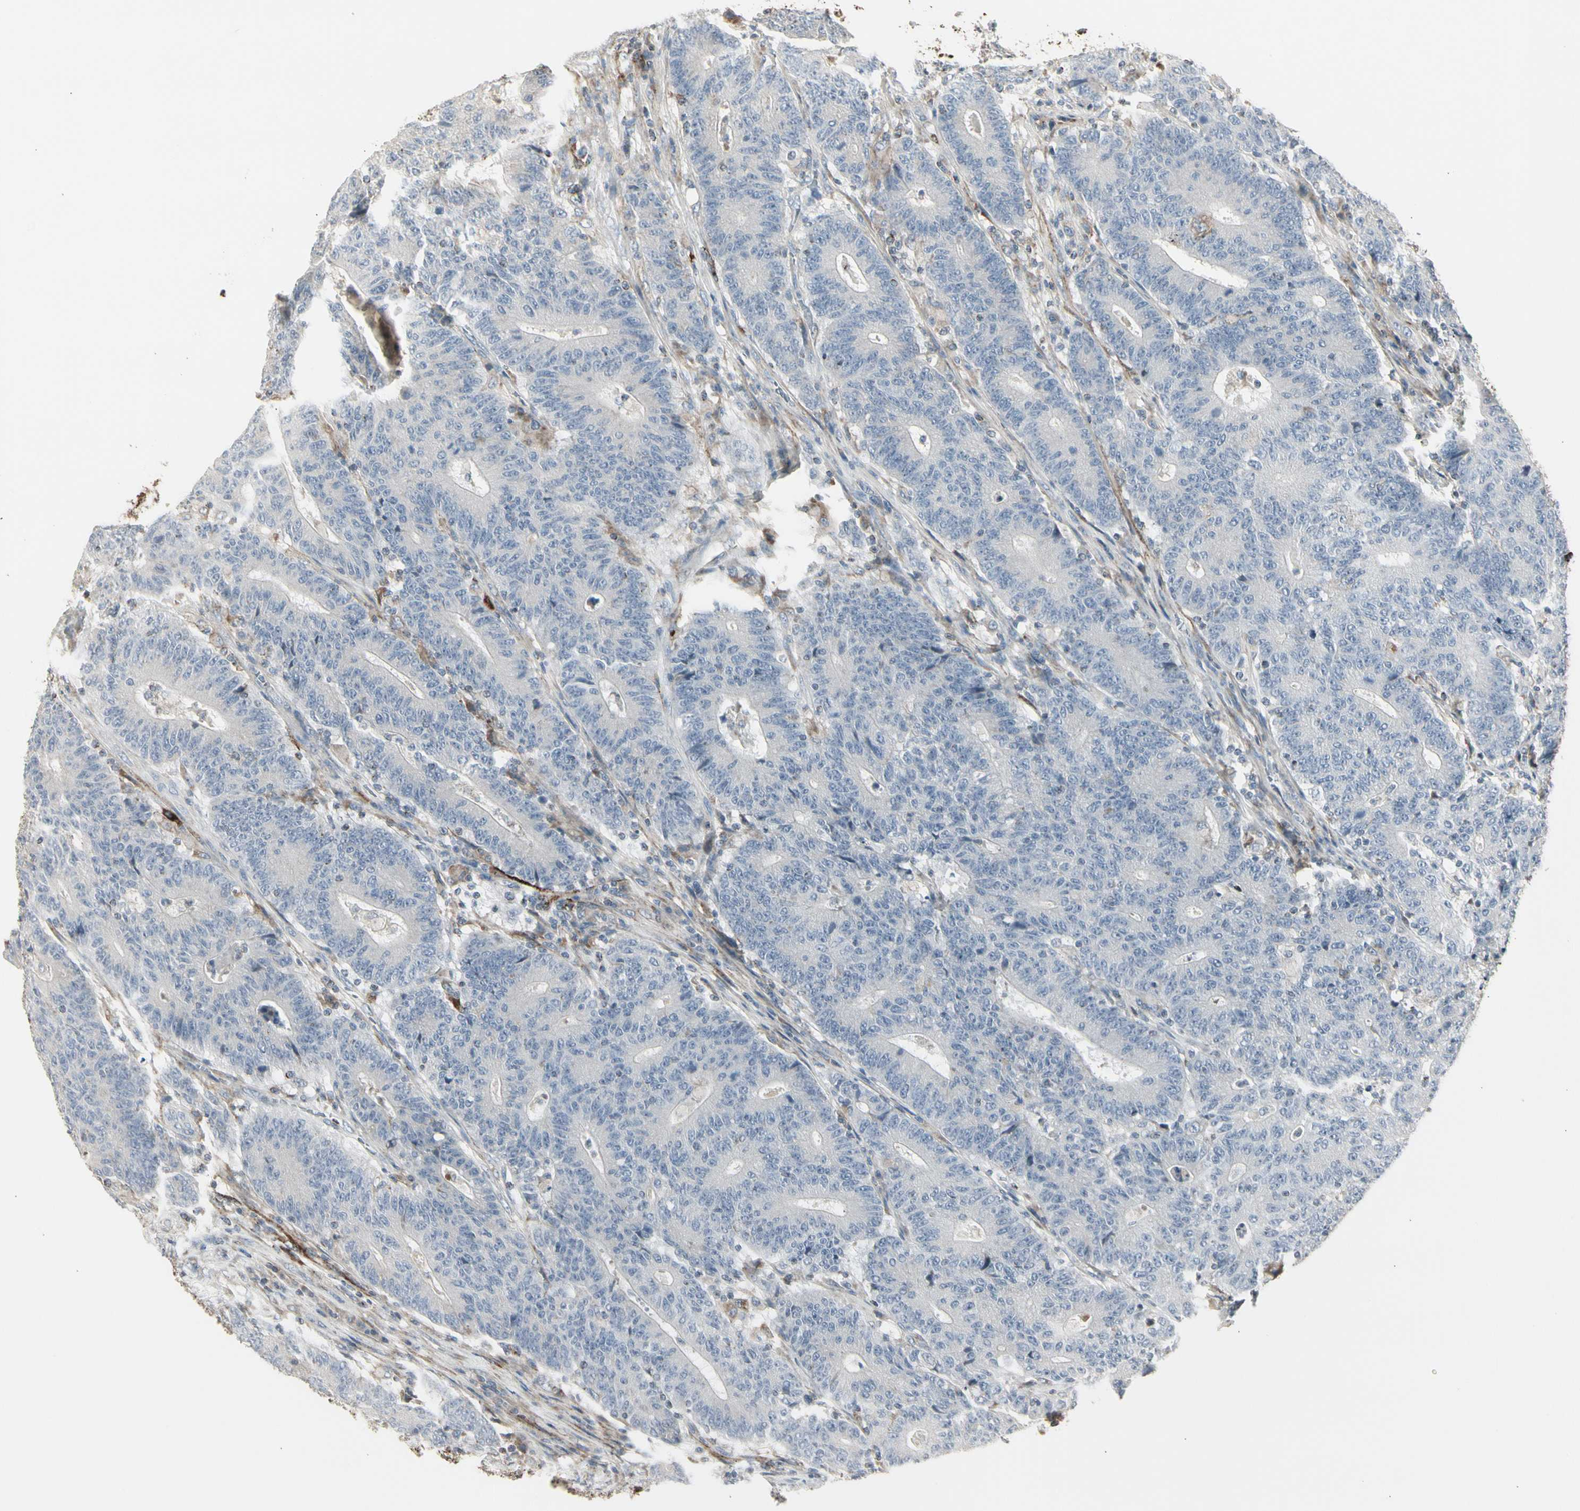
{"staining": {"intensity": "negative", "quantity": "none", "location": "none"}, "tissue": "colorectal cancer", "cell_type": "Tumor cells", "image_type": "cancer", "snomed": [{"axis": "morphology", "description": "Normal tissue, NOS"}, {"axis": "morphology", "description": "Adenocarcinoma, NOS"}, {"axis": "topography", "description": "Colon"}], "caption": "Colorectal cancer (adenocarcinoma) was stained to show a protein in brown. There is no significant expression in tumor cells. (Stains: DAB IHC with hematoxylin counter stain, Microscopy: brightfield microscopy at high magnification).", "gene": "TMEM176A", "patient": {"sex": "female", "age": 75}}